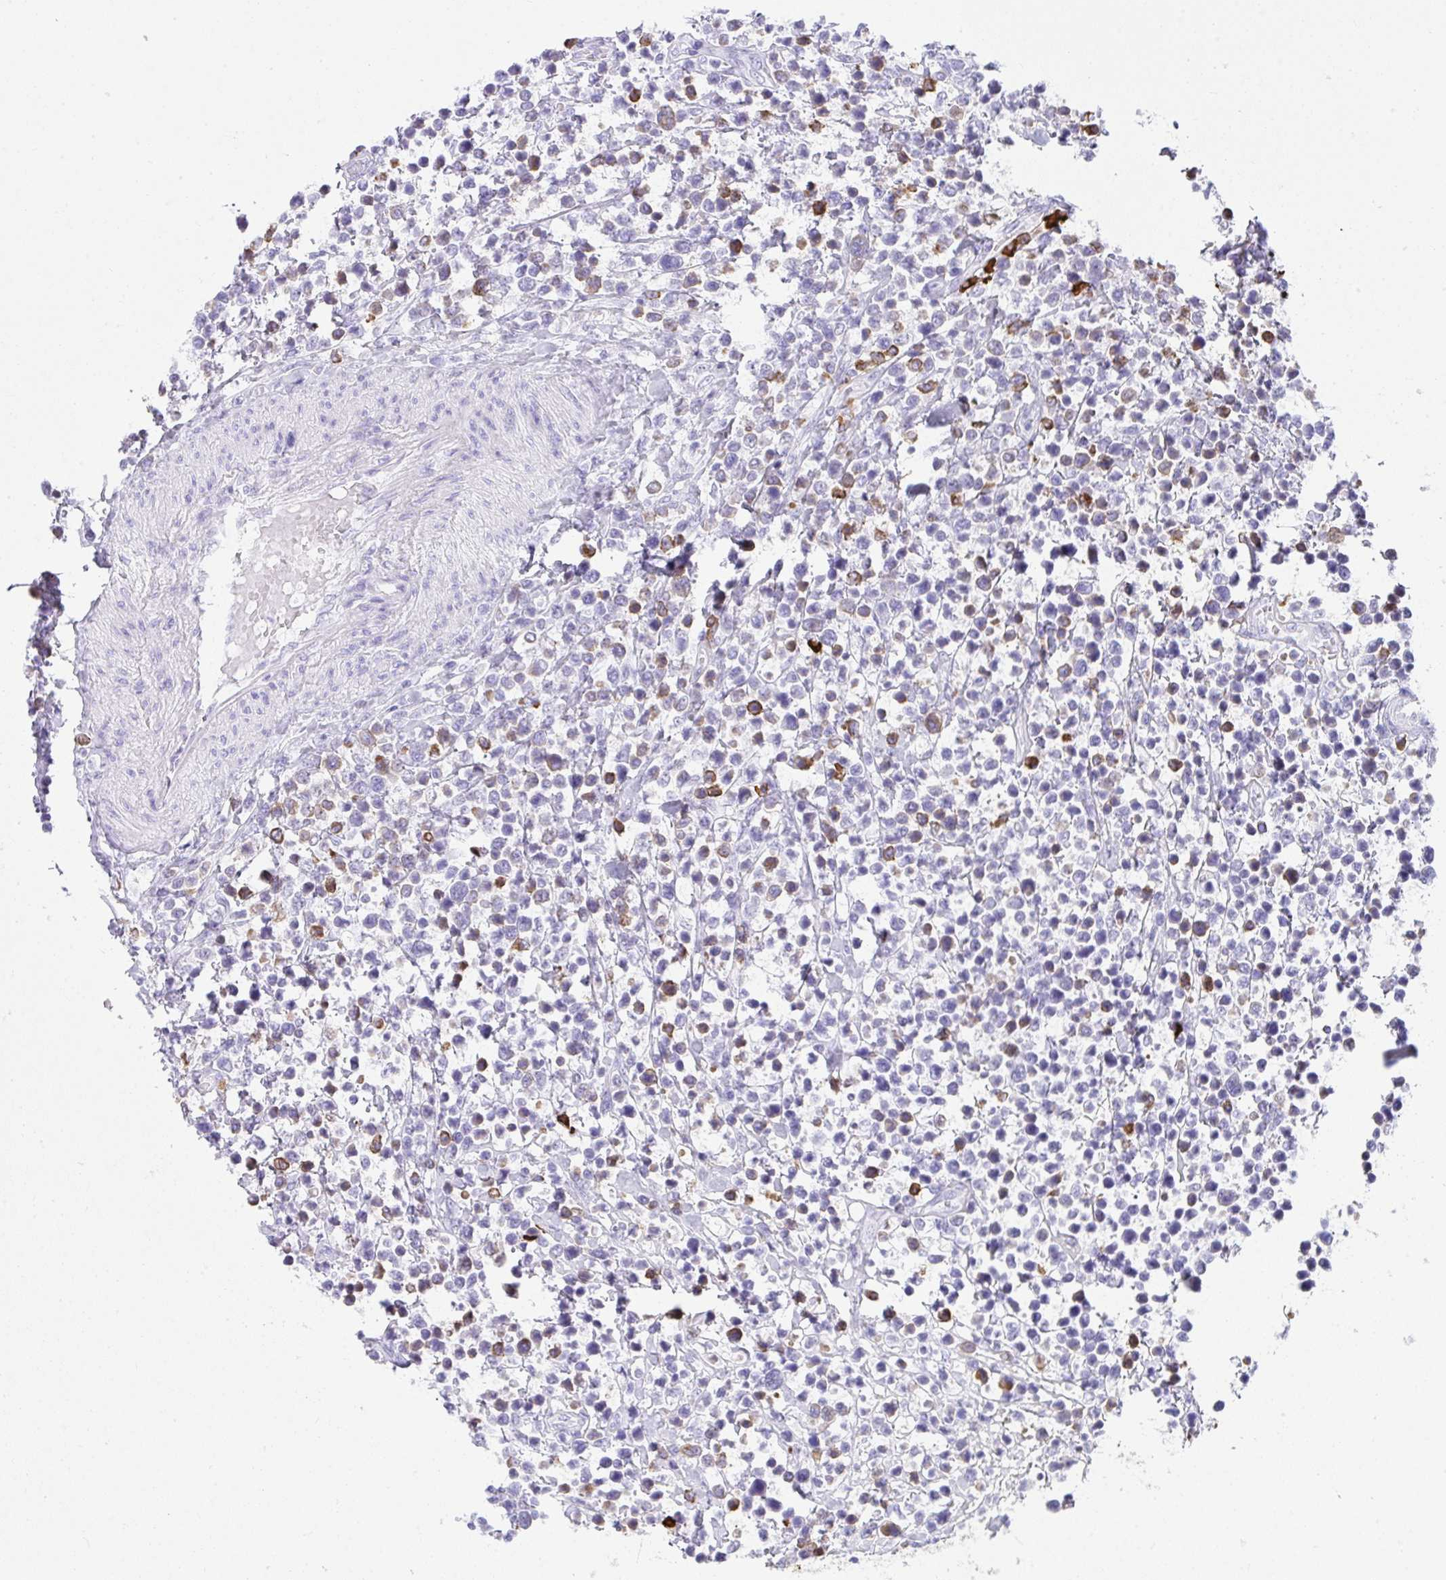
{"staining": {"intensity": "moderate", "quantity": "<25%", "location": "cytoplasmic/membranous"}, "tissue": "lymphoma", "cell_type": "Tumor cells", "image_type": "cancer", "snomed": [{"axis": "morphology", "description": "Malignant lymphoma, non-Hodgkin's type, High grade"}, {"axis": "topography", "description": "Soft tissue"}], "caption": "Immunohistochemistry (IHC) micrograph of neoplastic tissue: lymphoma stained using immunohistochemistry exhibits low levels of moderate protein expression localized specifically in the cytoplasmic/membranous of tumor cells, appearing as a cytoplasmic/membranous brown color.", "gene": "CDADC1", "patient": {"sex": "female", "age": 56}}